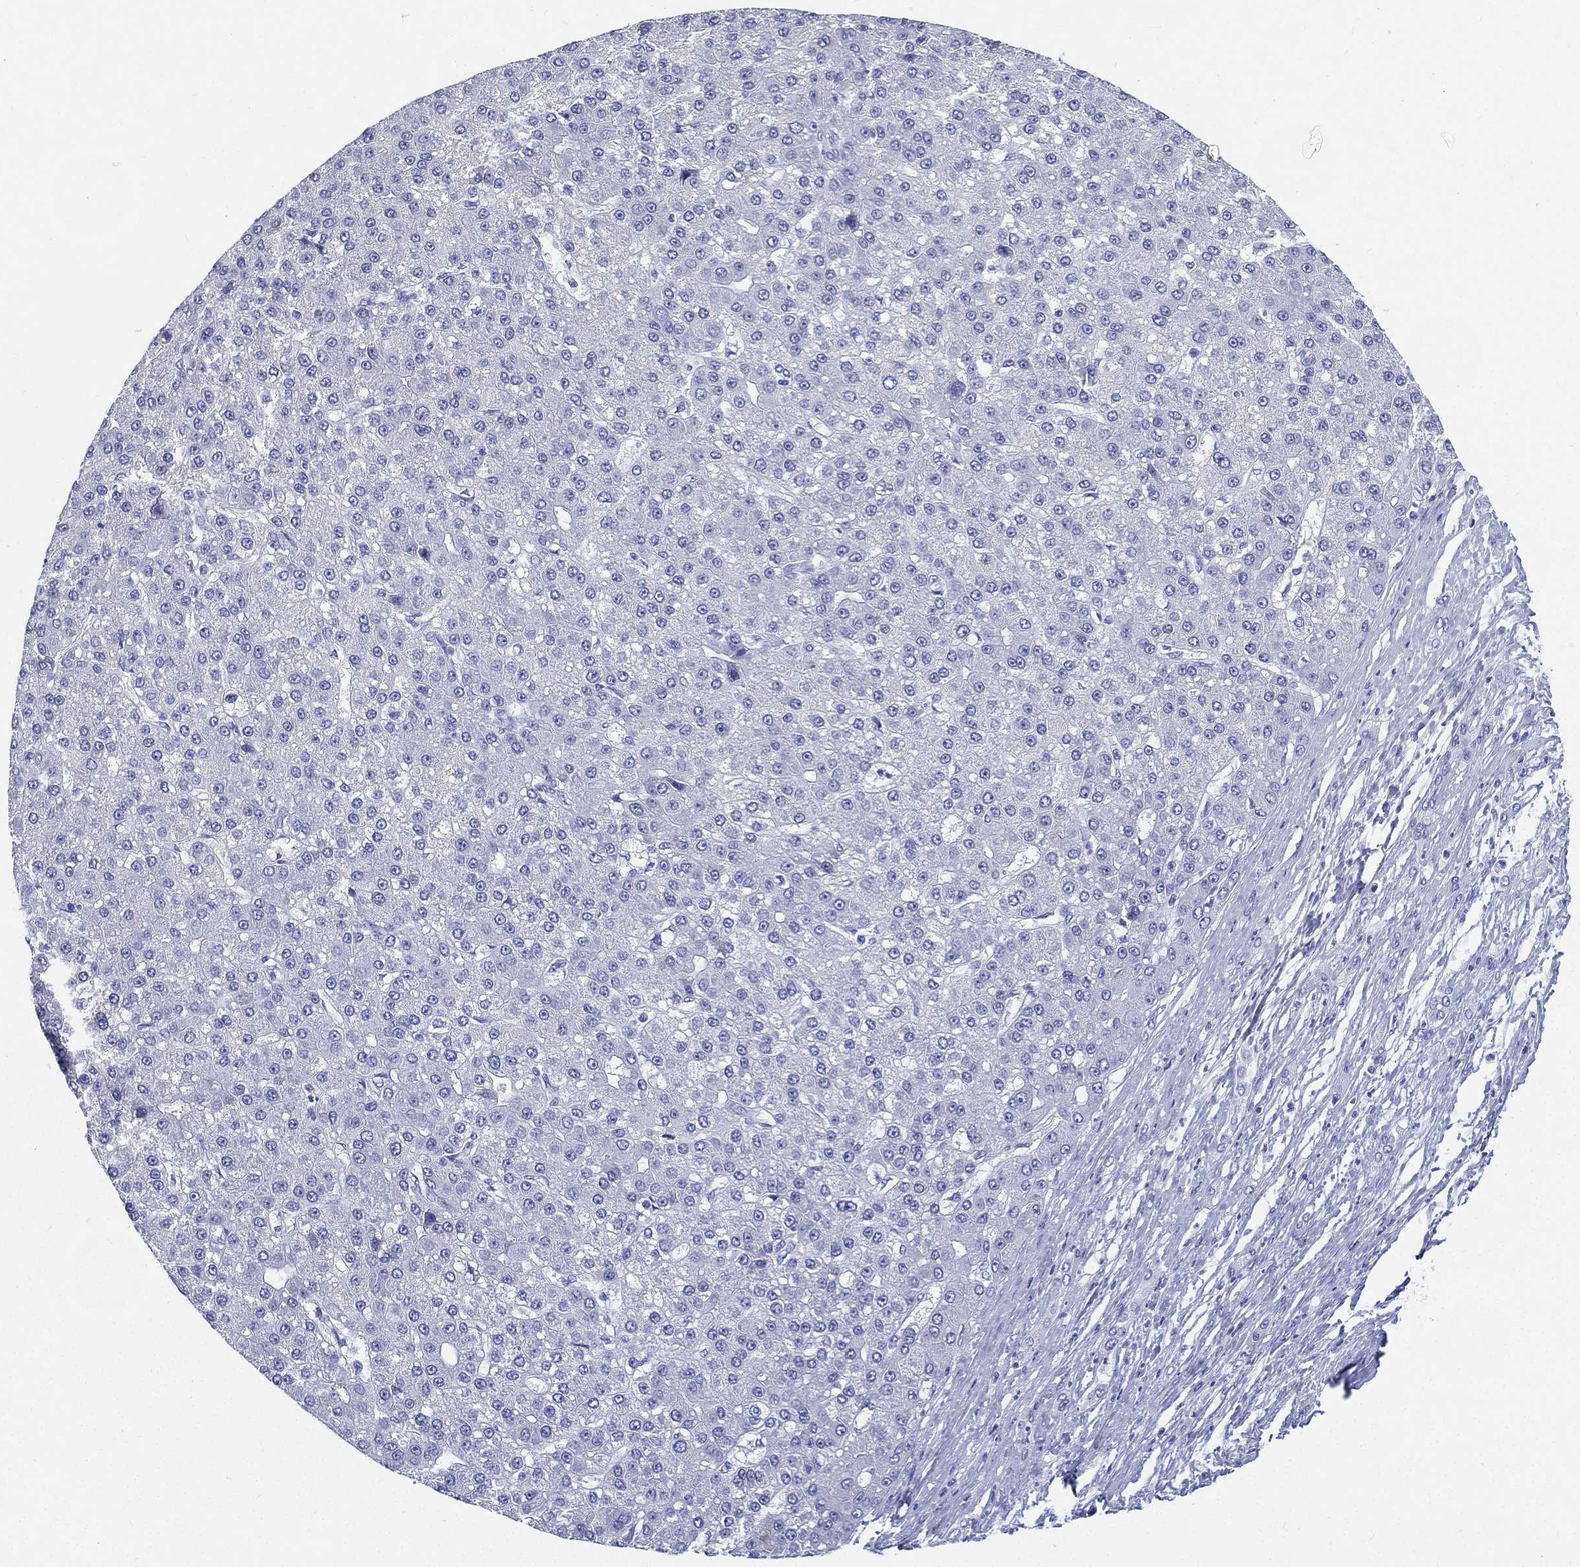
{"staining": {"intensity": "negative", "quantity": "none", "location": "none"}, "tissue": "liver cancer", "cell_type": "Tumor cells", "image_type": "cancer", "snomed": [{"axis": "morphology", "description": "Carcinoma, Hepatocellular, NOS"}, {"axis": "topography", "description": "Liver"}], "caption": "IHC photomicrograph of neoplastic tissue: liver cancer (hepatocellular carcinoma) stained with DAB (3,3'-diaminobenzidine) shows no significant protein staining in tumor cells. (DAB (3,3'-diaminobenzidine) IHC visualized using brightfield microscopy, high magnification).", "gene": "ATP1B2", "patient": {"sex": "male", "age": 67}}